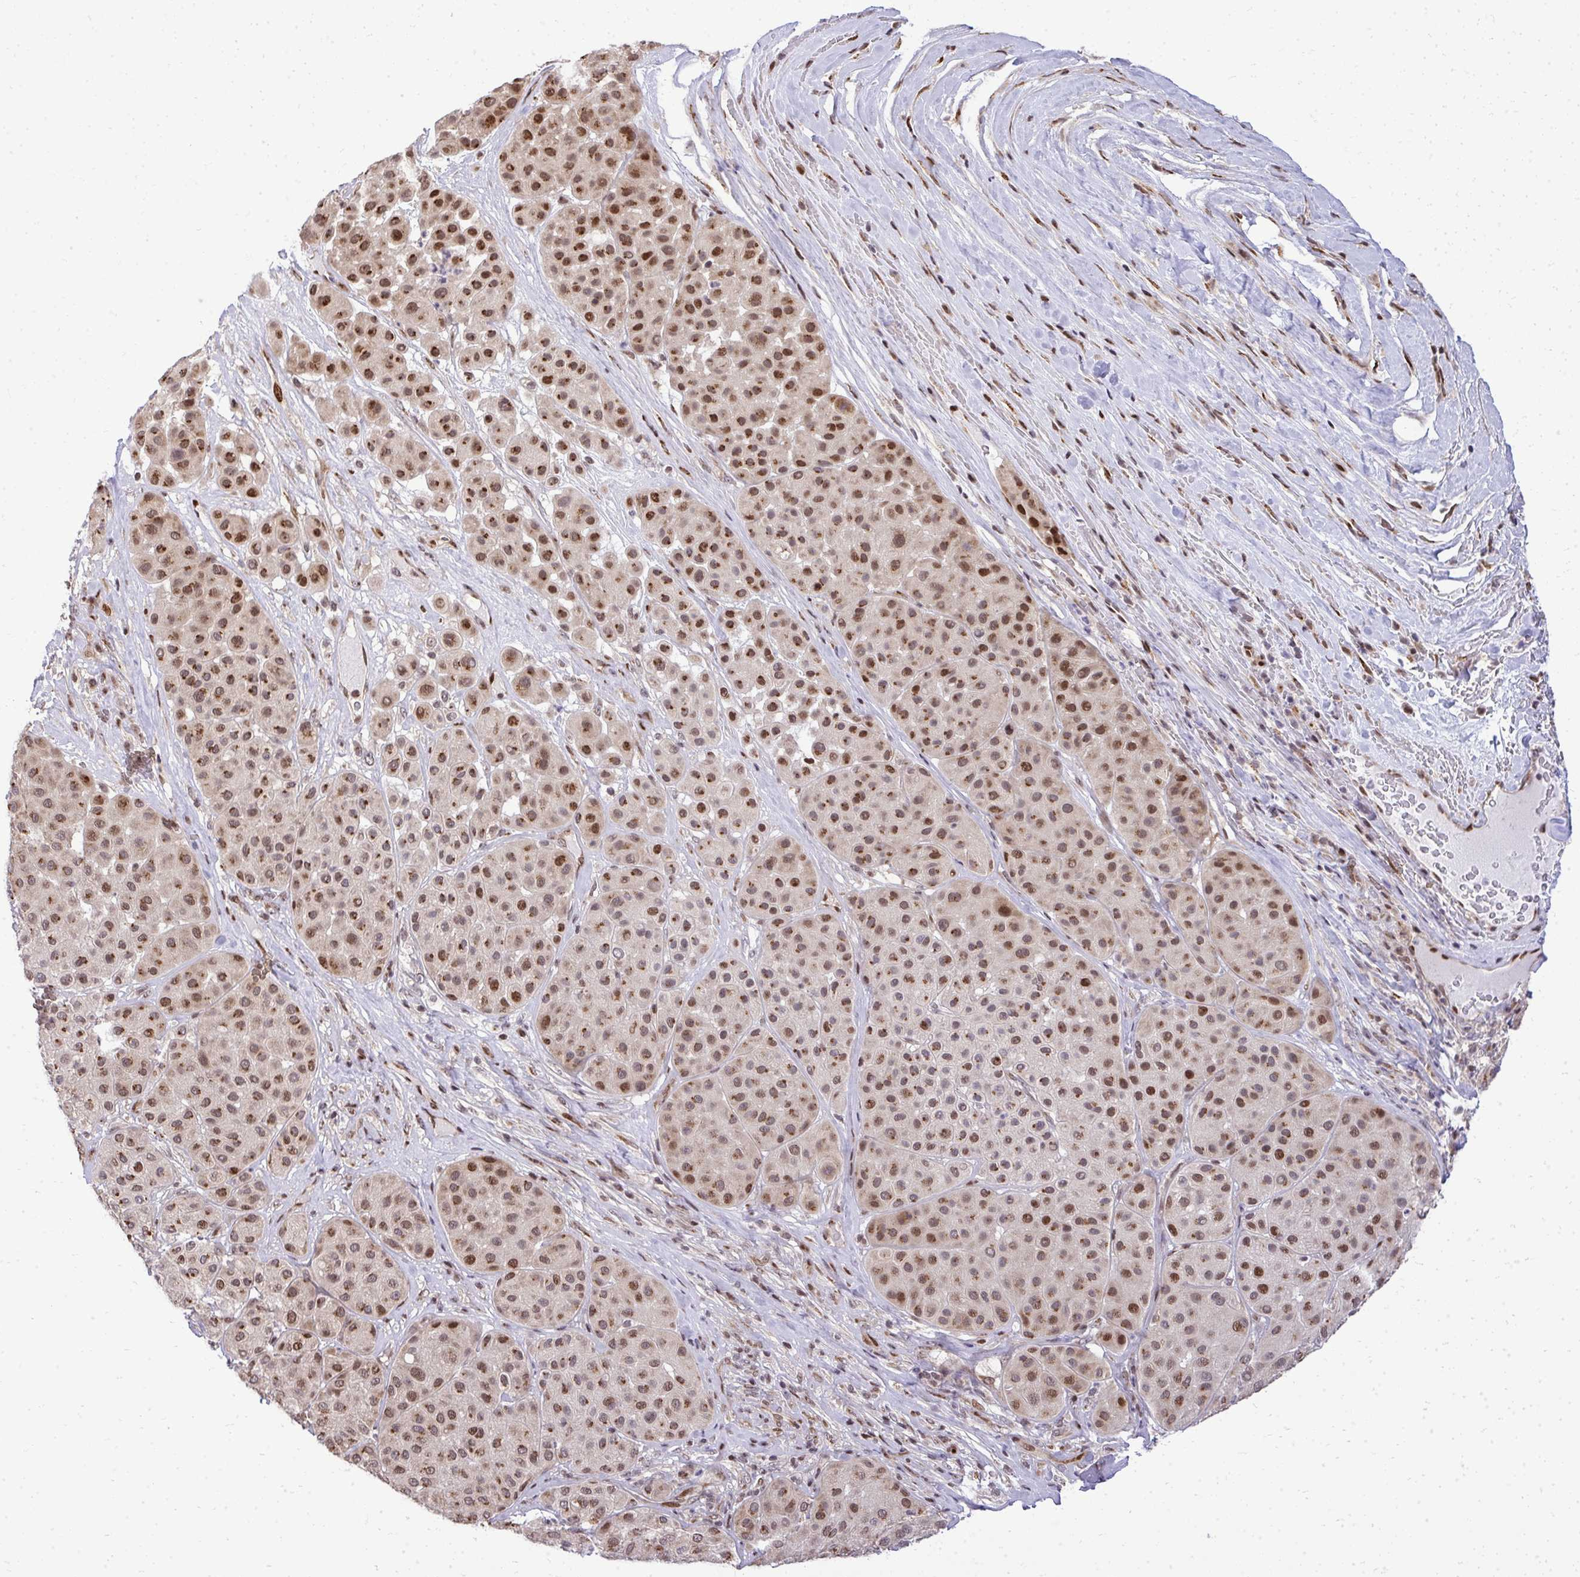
{"staining": {"intensity": "moderate", "quantity": ">75%", "location": "cytoplasmic/membranous,nuclear"}, "tissue": "melanoma", "cell_type": "Tumor cells", "image_type": "cancer", "snomed": [{"axis": "morphology", "description": "Malignant melanoma, Metastatic site"}, {"axis": "topography", "description": "Smooth muscle"}], "caption": "DAB (3,3'-diaminobenzidine) immunohistochemical staining of human melanoma displays moderate cytoplasmic/membranous and nuclear protein staining in about >75% of tumor cells.", "gene": "PIGY", "patient": {"sex": "male", "age": 41}}